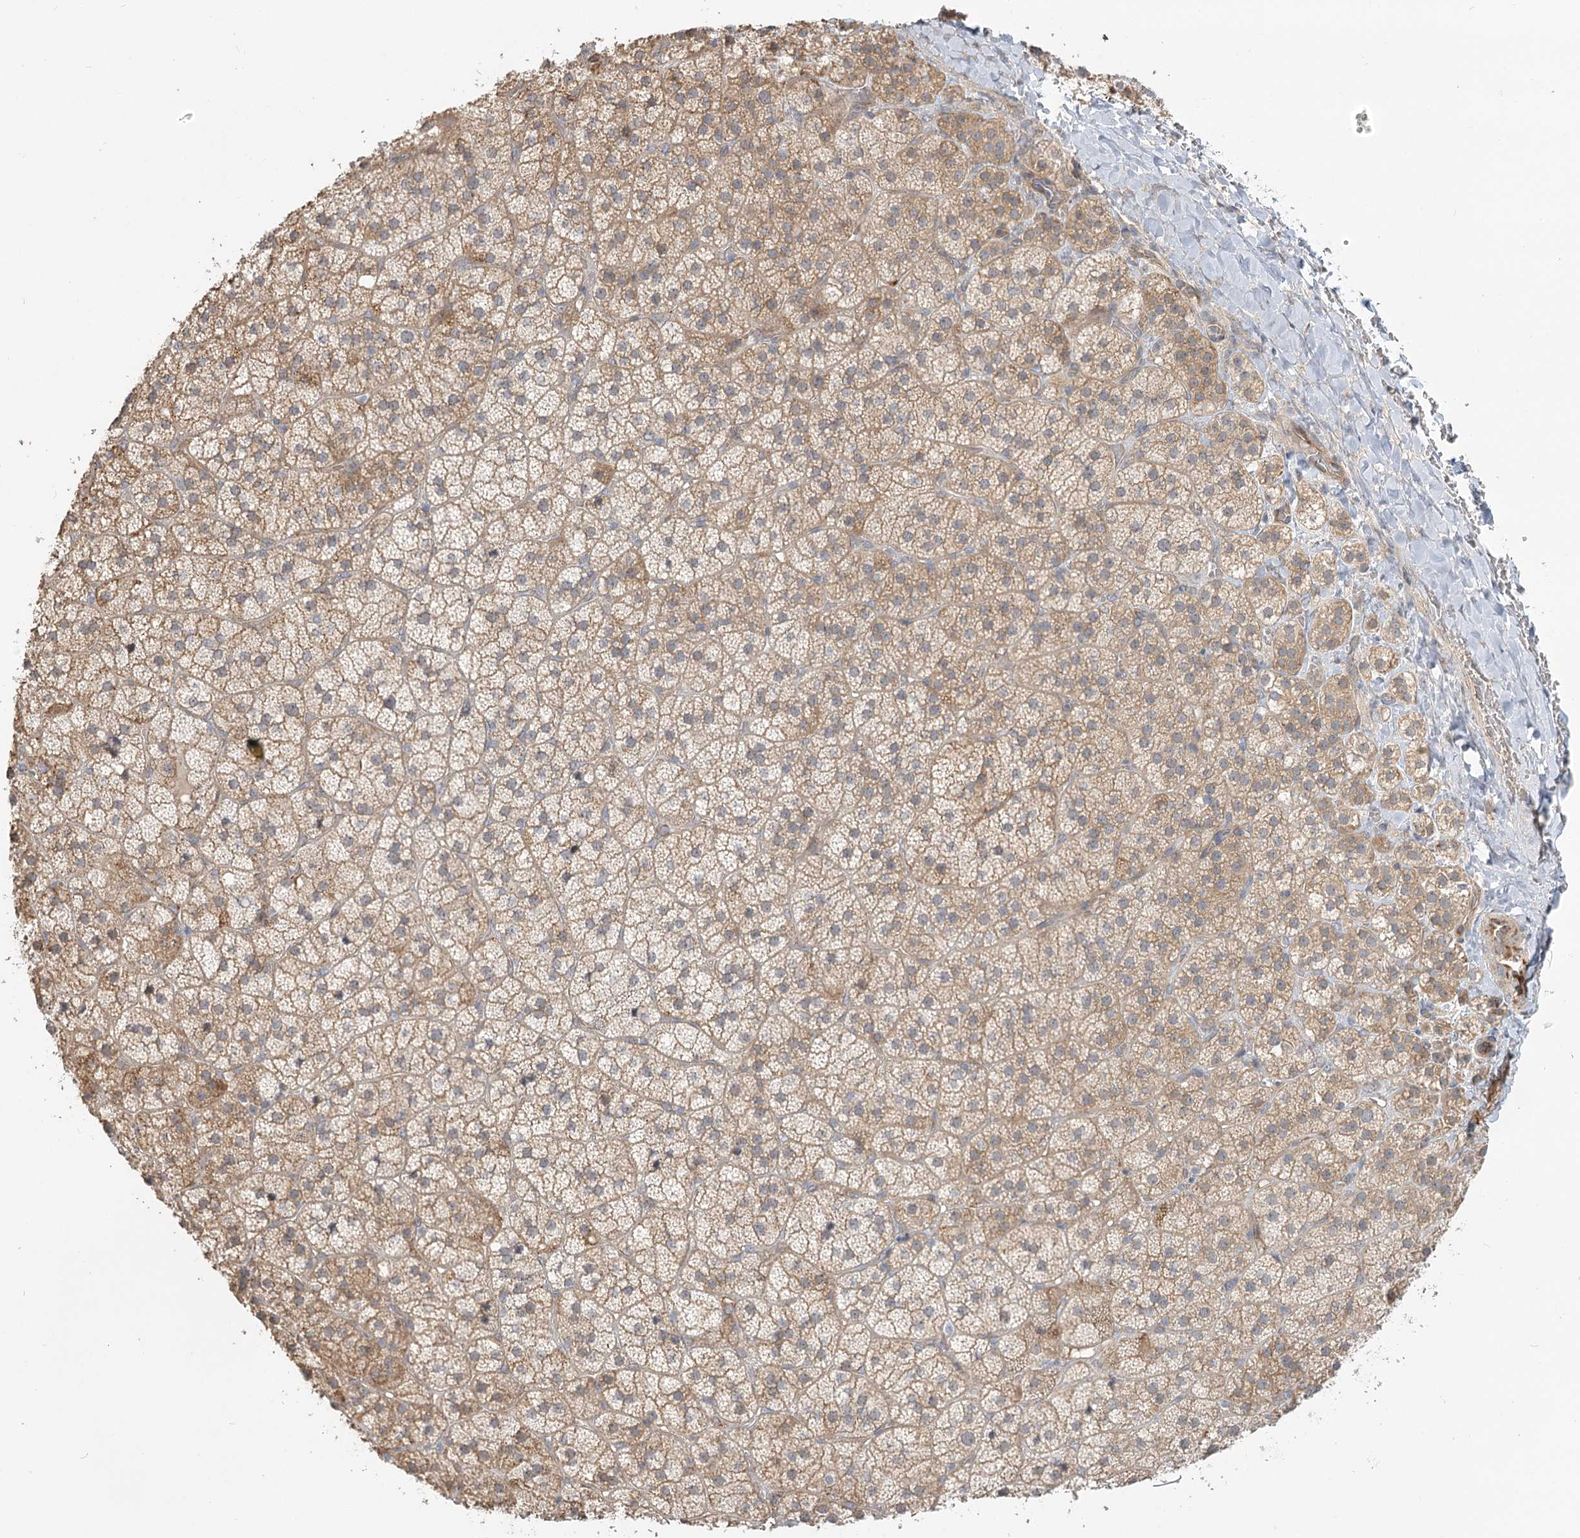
{"staining": {"intensity": "moderate", "quantity": "25%-75%", "location": "cytoplasmic/membranous"}, "tissue": "adrenal gland", "cell_type": "Glandular cells", "image_type": "normal", "snomed": [{"axis": "morphology", "description": "Normal tissue, NOS"}, {"axis": "topography", "description": "Adrenal gland"}], "caption": "High-power microscopy captured an IHC photomicrograph of normal adrenal gland, revealing moderate cytoplasmic/membranous expression in approximately 25%-75% of glandular cells.", "gene": "GUCY2C", "patient": {"sex": "female", "age": 44}}